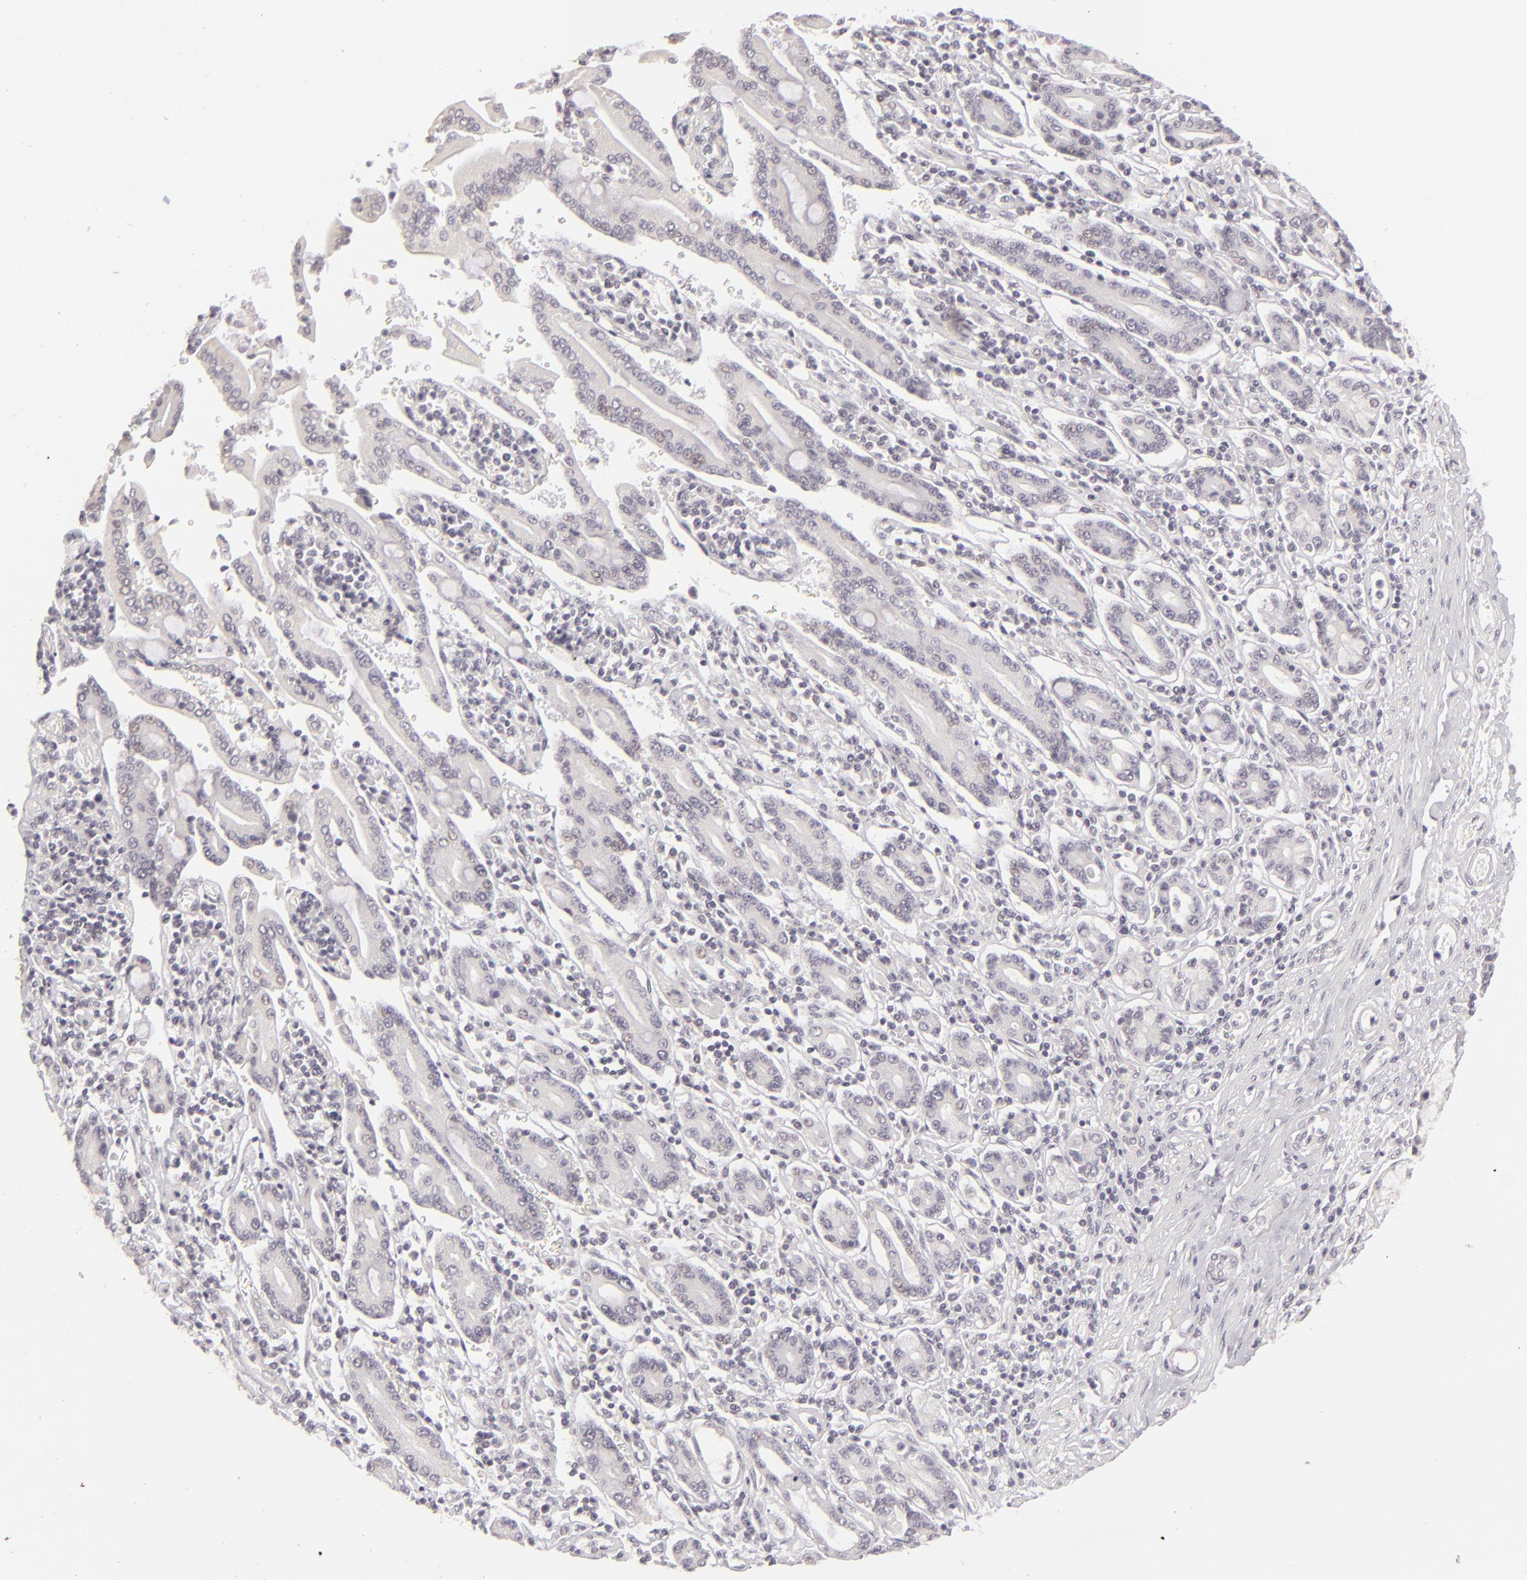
{"staining": {"intensity": "negative", "quantity": "none", "location": "none"}, "tissue": "pancreatic cancer", "cell_type": "Tumor cells", "image_type": "cancer", "snomed": [{"axis": "morphology", "description": "Adenocarcinoma, NOS"}, {"axis": "topography", "description": "Pancreas"}], "caption": "Tumor cells show no significant protein staining in pancreatic cancer. (DAB IHC, high magnification).", "gene": "SIX1", "patient": {"sex": "female", "age": 57}}